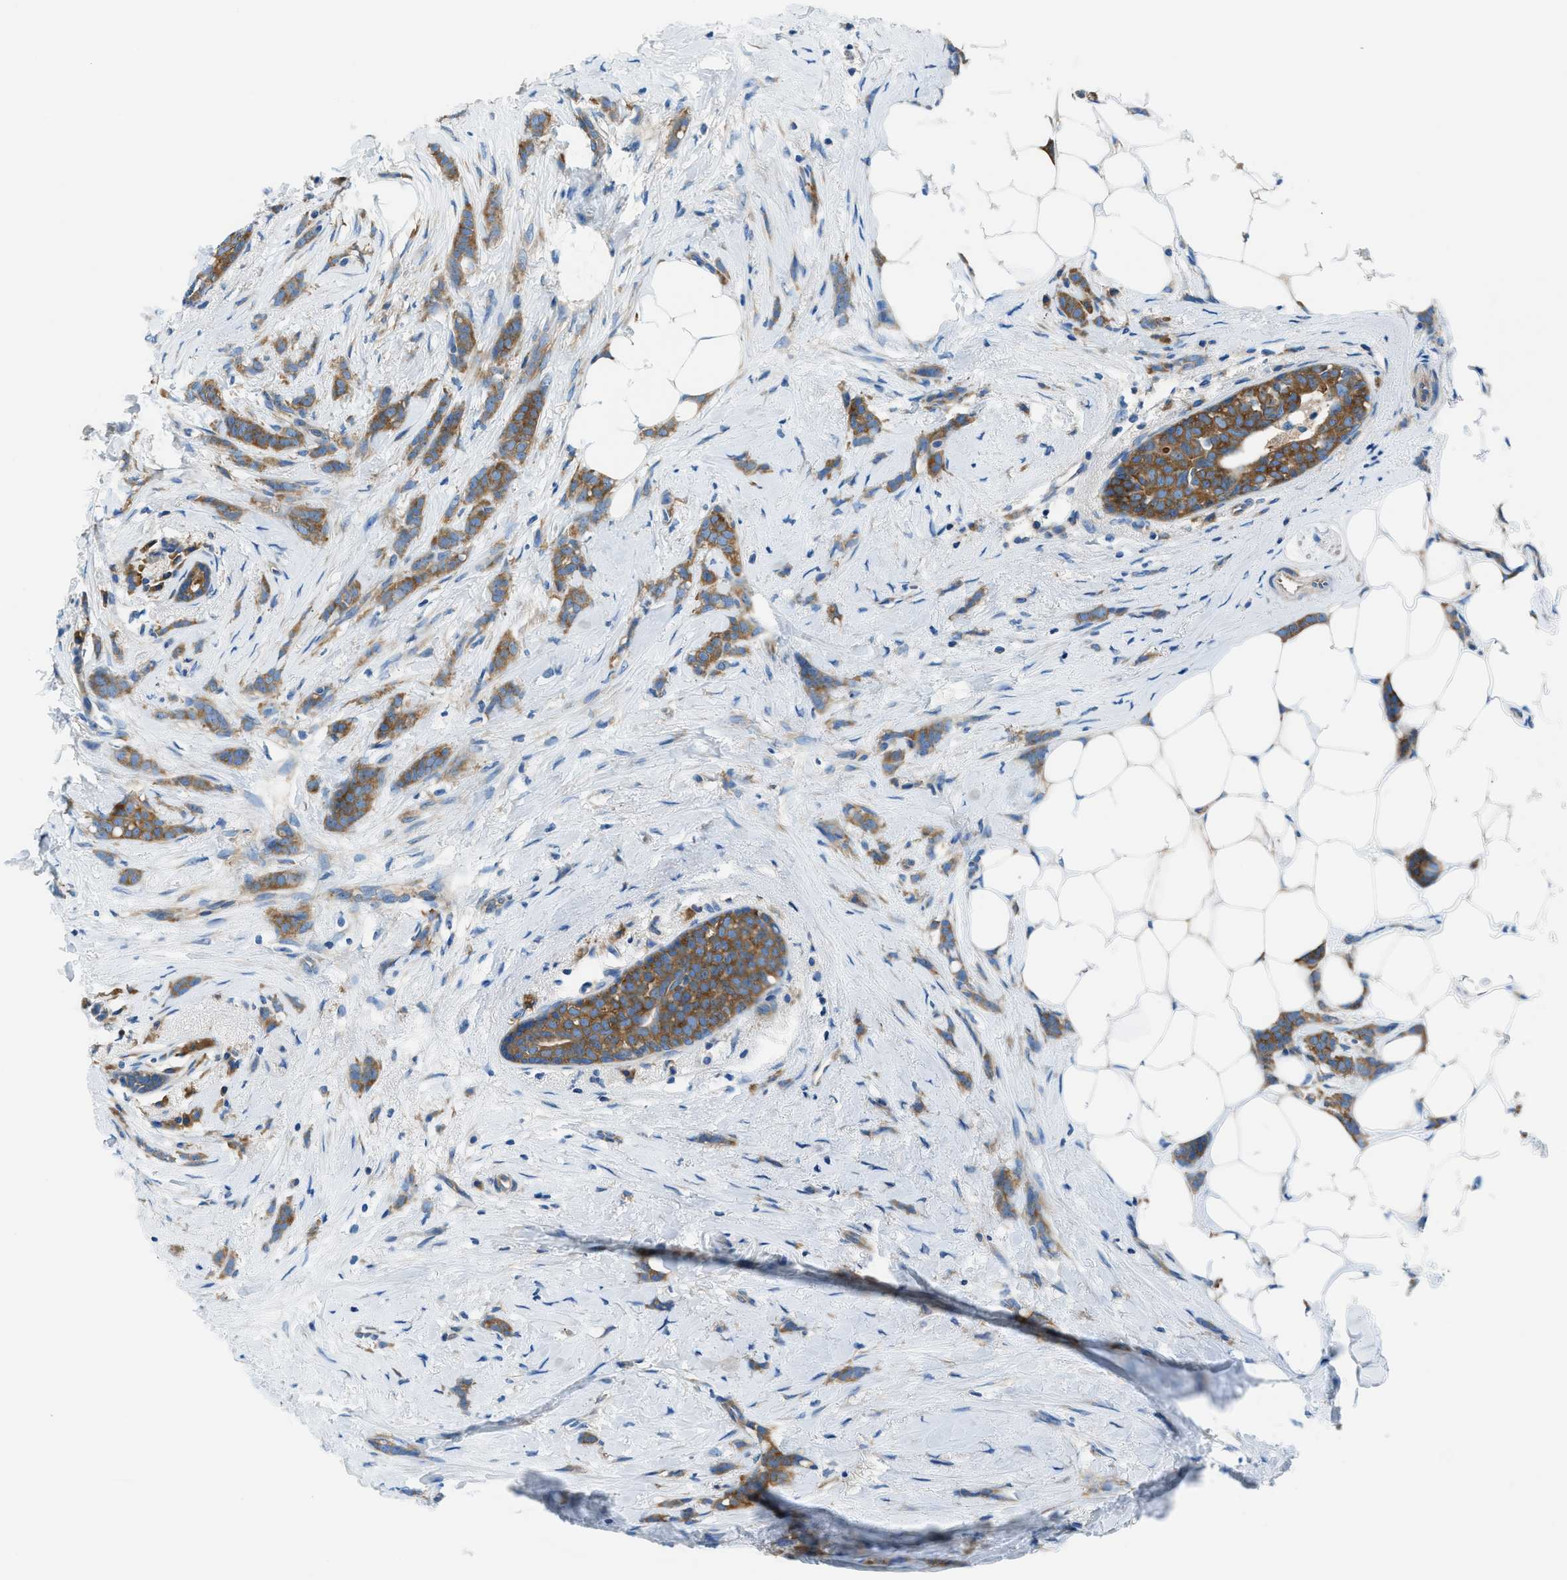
{"staining": {"intensity": "moderate", "quantity": ">75%", "location": "cytoplasmic/membranous"}, "tissue": "breast cancer", "cell_type": "Tumor cells", "image_type": "cancer", "snomed": [{"axis": "morphology", "description": "Lobular carcinoma, in situ"}, {"axis": "morphology", "description": "Lobular carcinoma"}, {"axis": "topography", "description": "Breast"}], "caption": "About >75% of tumor cells in lobular carcinoma in situ (breast) display moderate cytoplasmic/membranous protein staining as visualized by brown immunohistochemical staining.", "gene": "SARS1", "patient": {"sex": "female", "age": 41}}